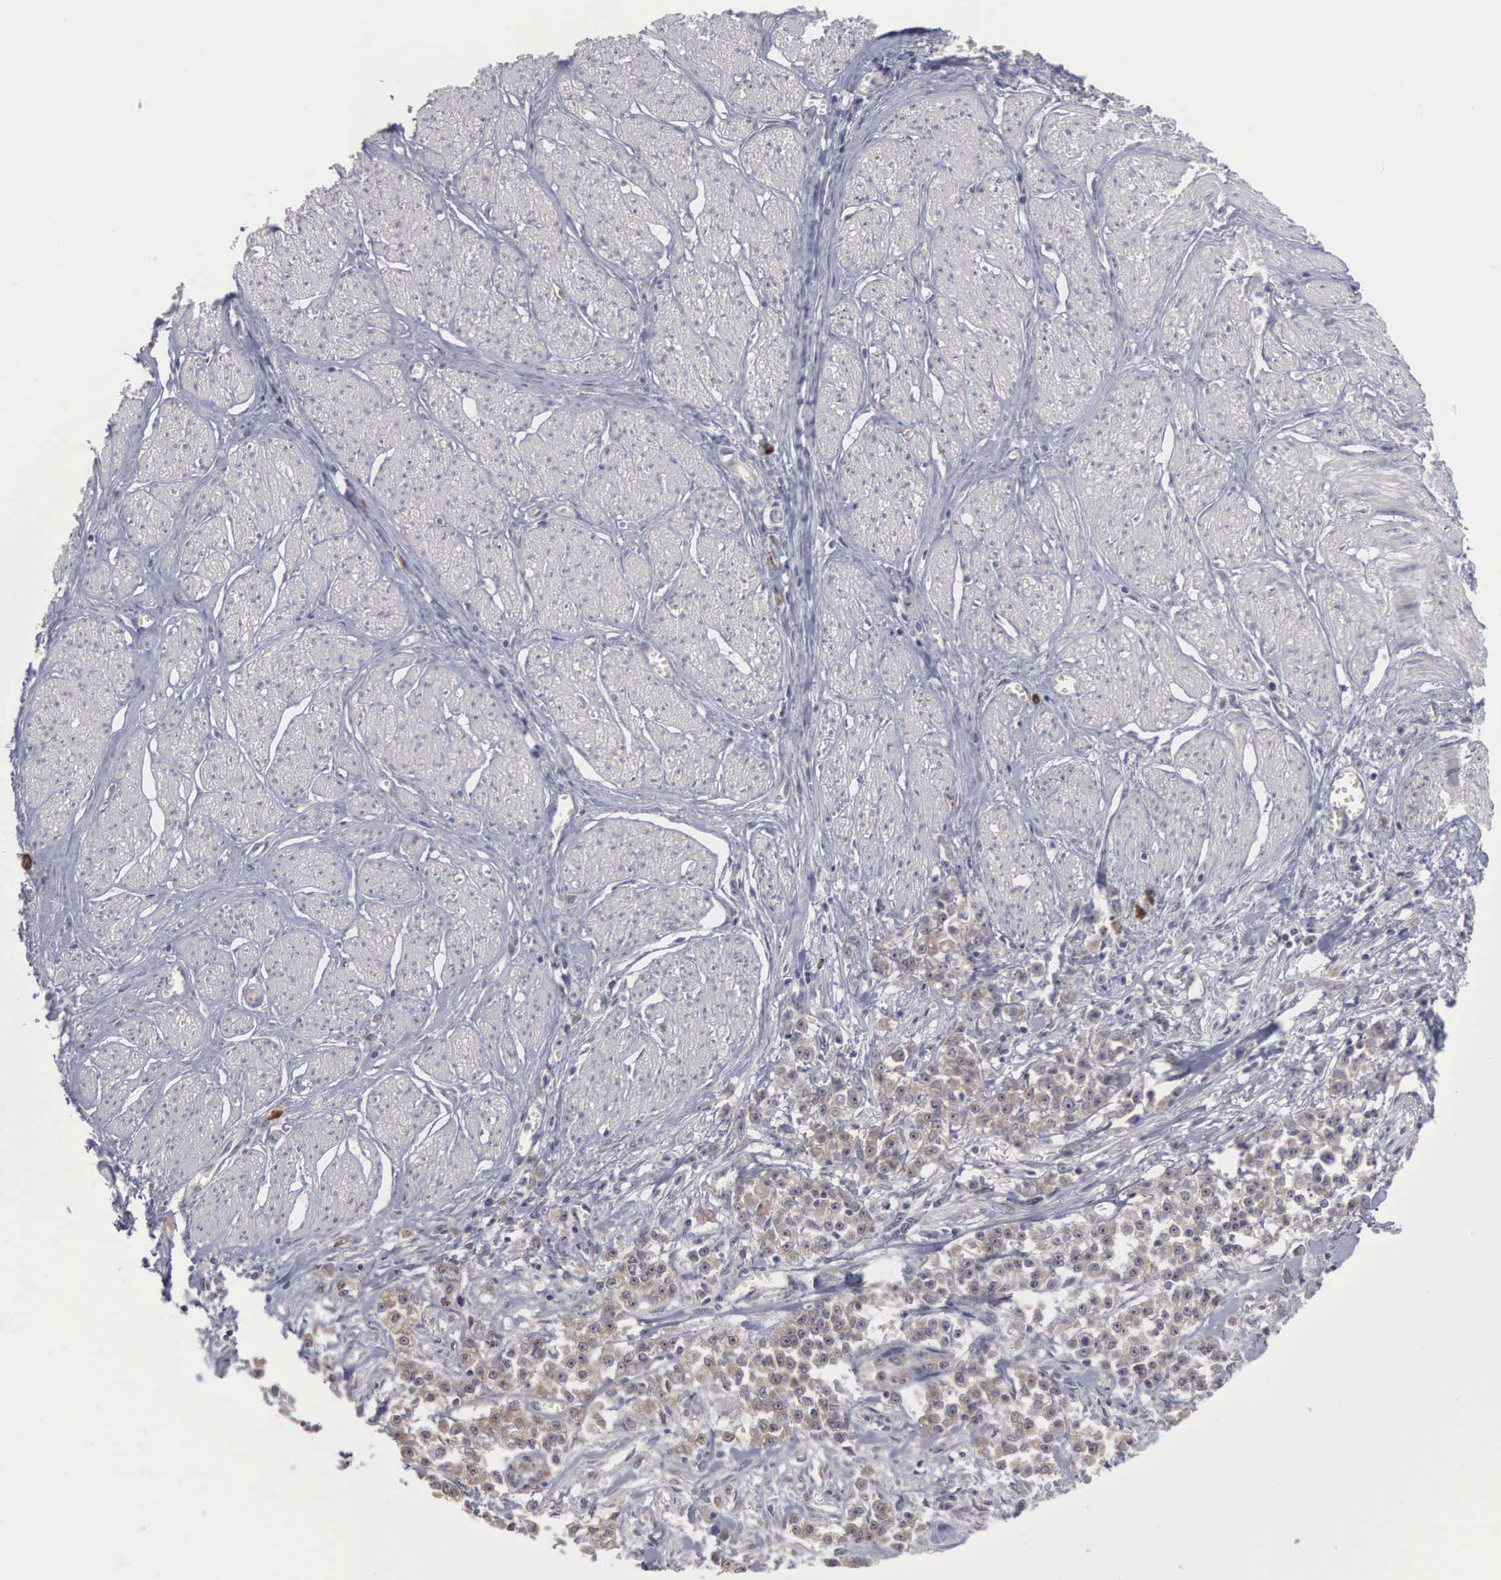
{"staining": {"intensity": "weak", "quantity": "25%-75%", "location": "cytoplasmic/membranous"}, "tissue": "stomach cancer", "cell_type": "Tumor cells", "image_type": "cancer", "snomed": [{"axis": "morphology", "description": "Adenocarcinoma, NOS"}, {"axis": "topography", "description": "Stomach"}], "caption": "A high-resolution image shows IHC staining of stomach cancer (adenocarcinoma), which demonstrates weak cytoplasmic/membranous staining in about 25%-75% of tumor cells.", "gene": "AMN", "patient": {"sex": "male", "age": 72}}